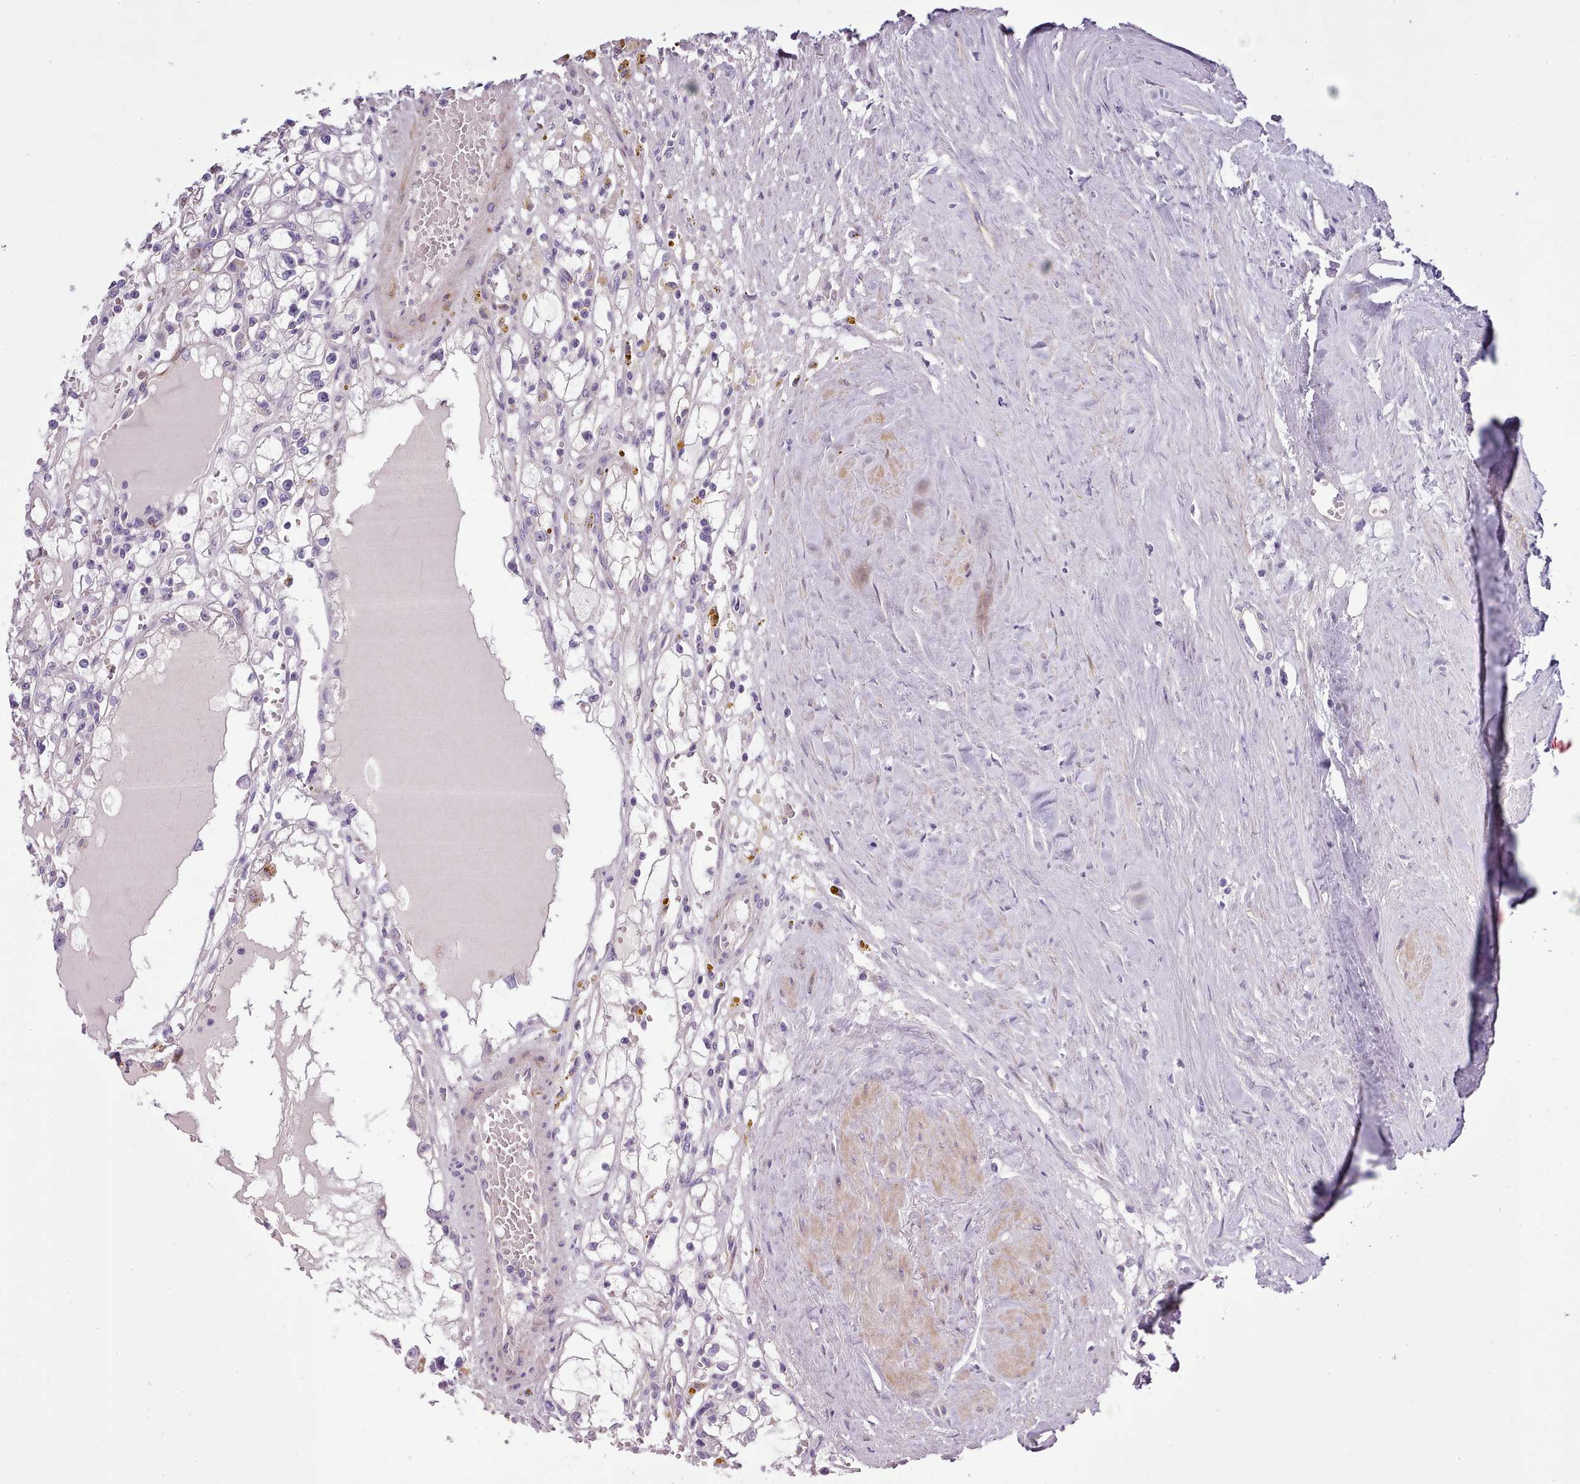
{"staining": {"intensity": "negative", "quantity": "none", "location": "none"}, "tissue": "renal cancer", "cell_type": "Tumor cells", "image_type": "cancer", "snomed": [{"axis": "morphology", "description": "Adenocarcinoma, NOS"}, {"axis": "topography", "description": "Kidney"}], "caption": "Renal cancer was stained to show a protein in brown. There is no significant staining in tumor cells.", "gene": "SETX", "patient": {"sex": "male", "age": 56}}